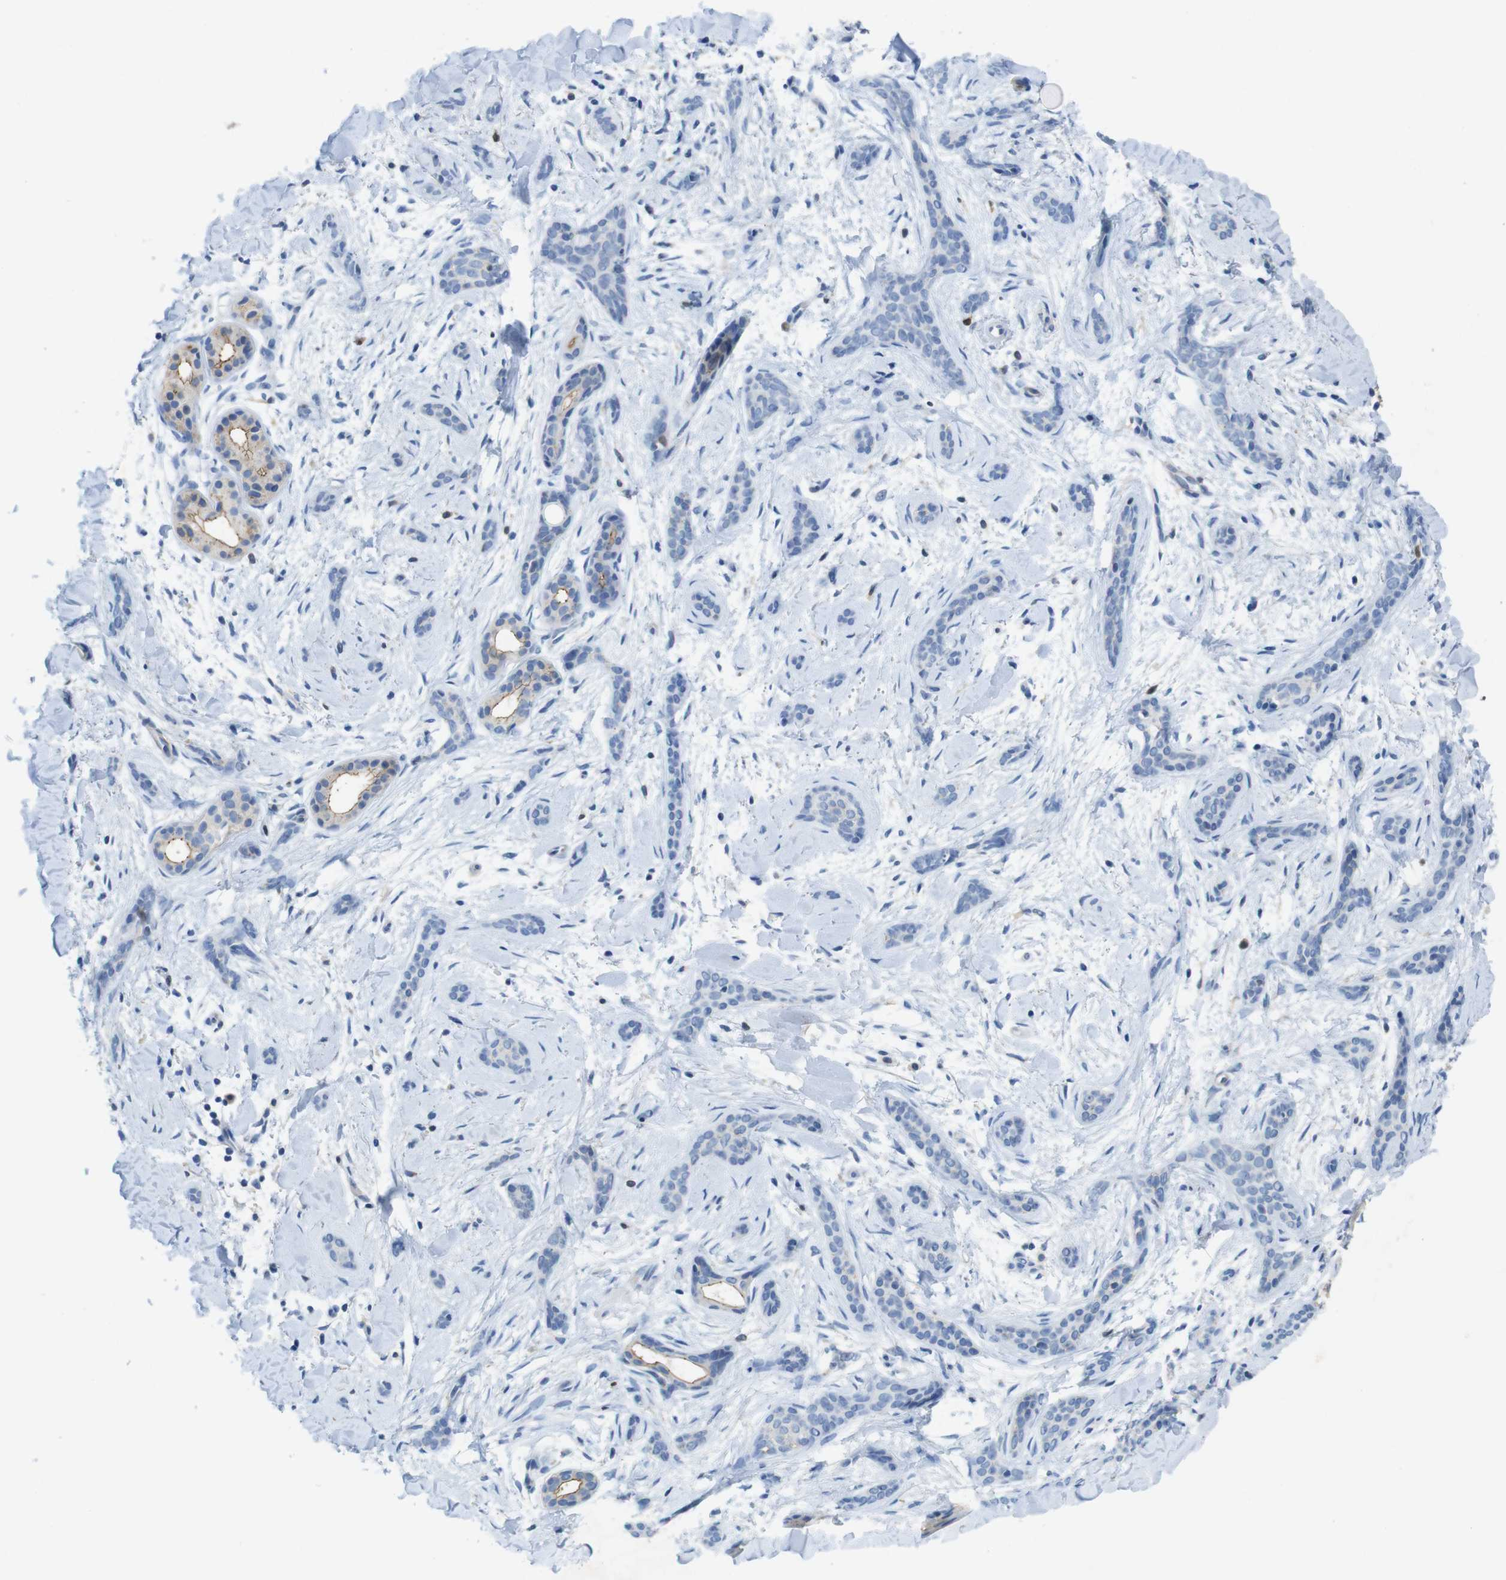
{"staining": {"intensity": "negative", "quantity": "none", "location": "none"}, "tissue": "skin cancer", "cell_type": "Tumor cells", "image_type": "cancer", "snomed": [{"axis": "morphology", "description": "Basal cell carcinoma"}, {"axis": "morphology", "description": "Adnexal tumor, benign"}, {"axis": "topography", "description": "Skin"}], "caption": "Immunohistochemistry (IHC) histopathology image of human skin cancer (benign adnexal tumor) stained for a protein (brown), which reveals no positivity in tumor cells.", "gene": "TJP3", "patient": {"sex": "female", "age": 42}}